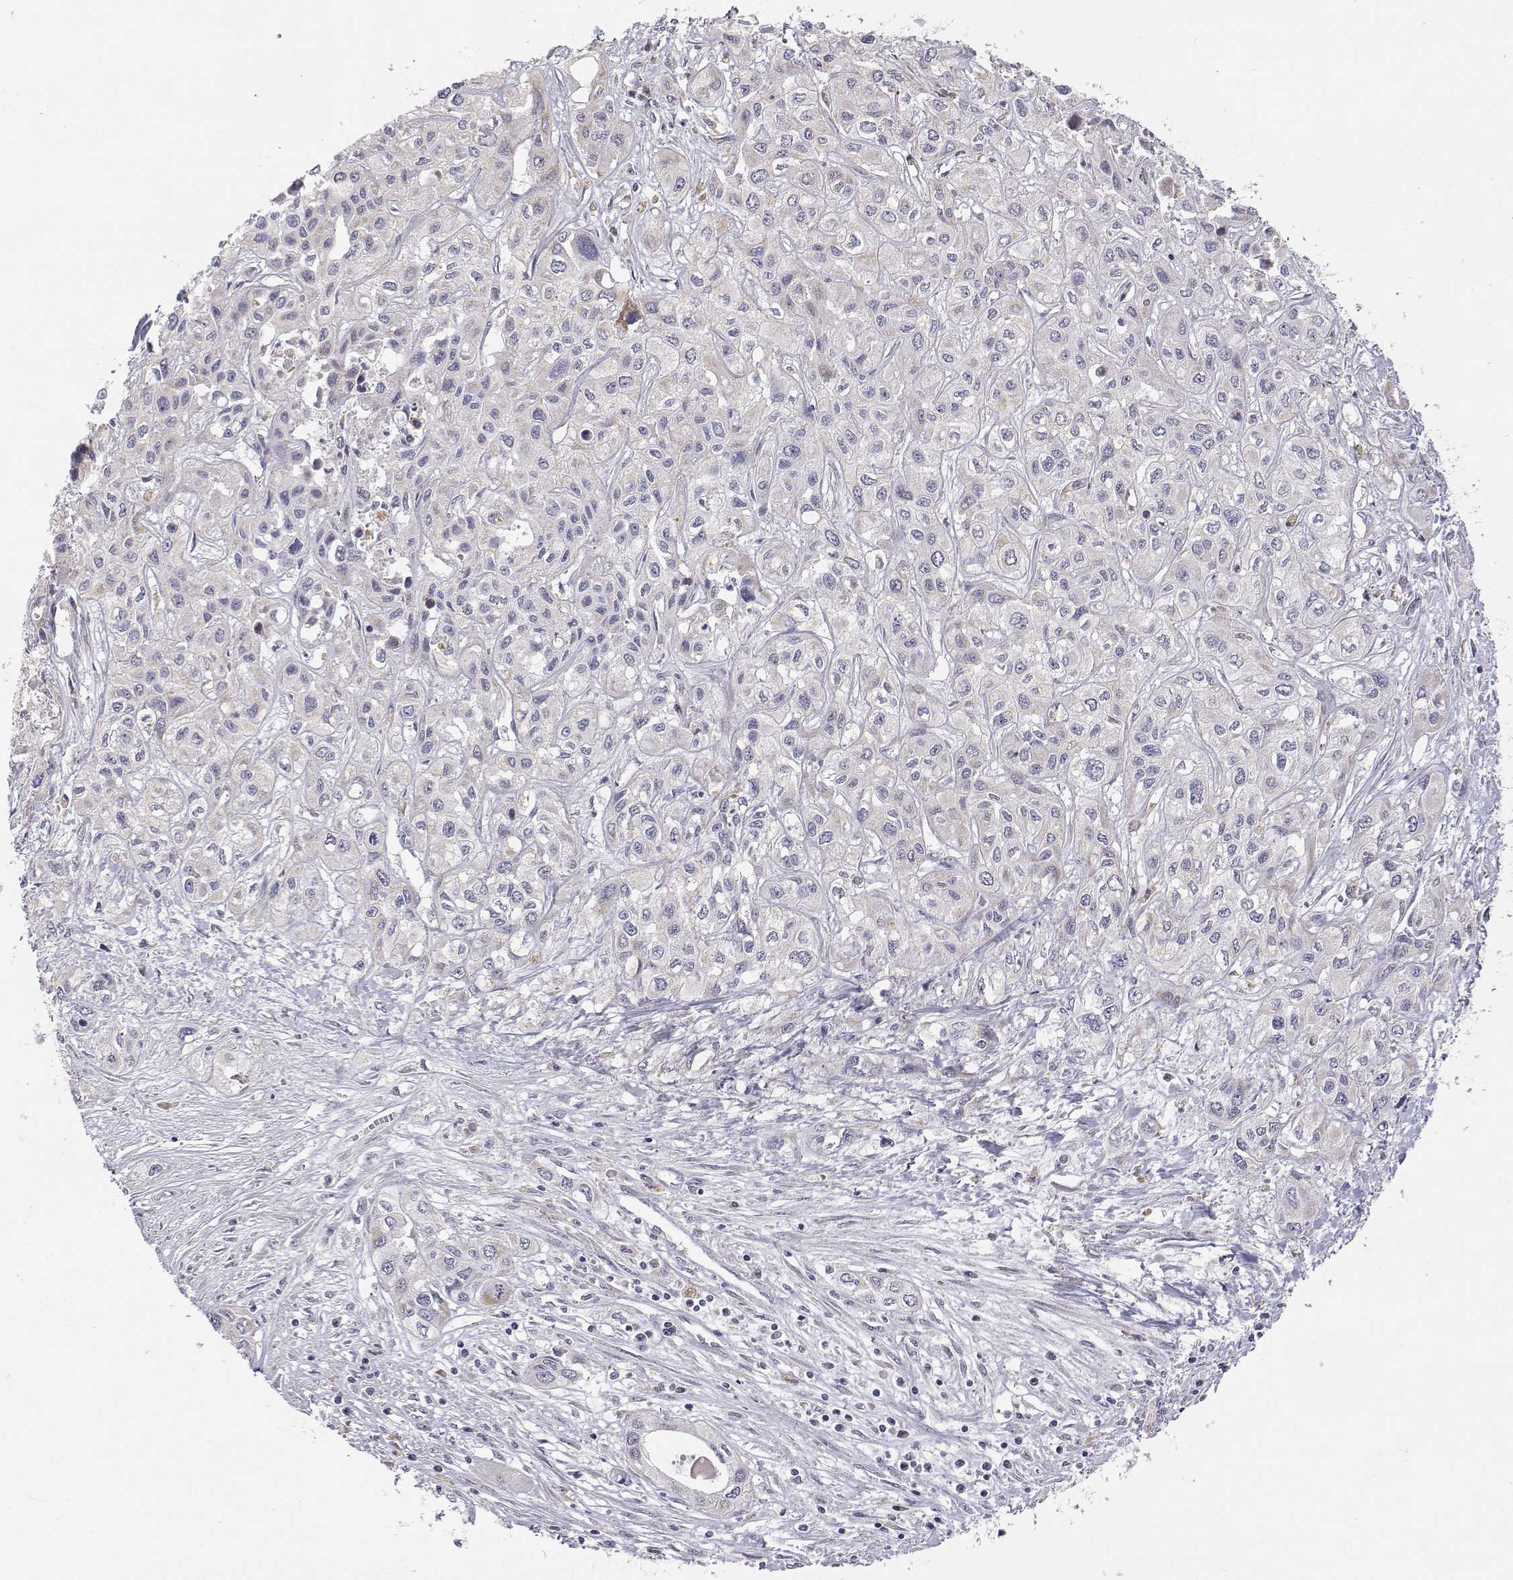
{"staining": {"intensity": "negative", "quantity": "none", "location": "none"}, "tissue": "liver cancer", "cell_type": "Tumor cells", "image_type": "cancer", "snomed": [{"axis": "morphology", "description": "Cholangiocarcinoma"}, {"axis": "topography", "description": "Liver"}], "caption": "DAB (3,3'-diaminobenzidine) immunohistochemical staining of cholangiocarcinoma (liver) displays no significant expression in tumor cells.", "gene": "MRPL3", "patient": {"sex": "female", "age": 66}}